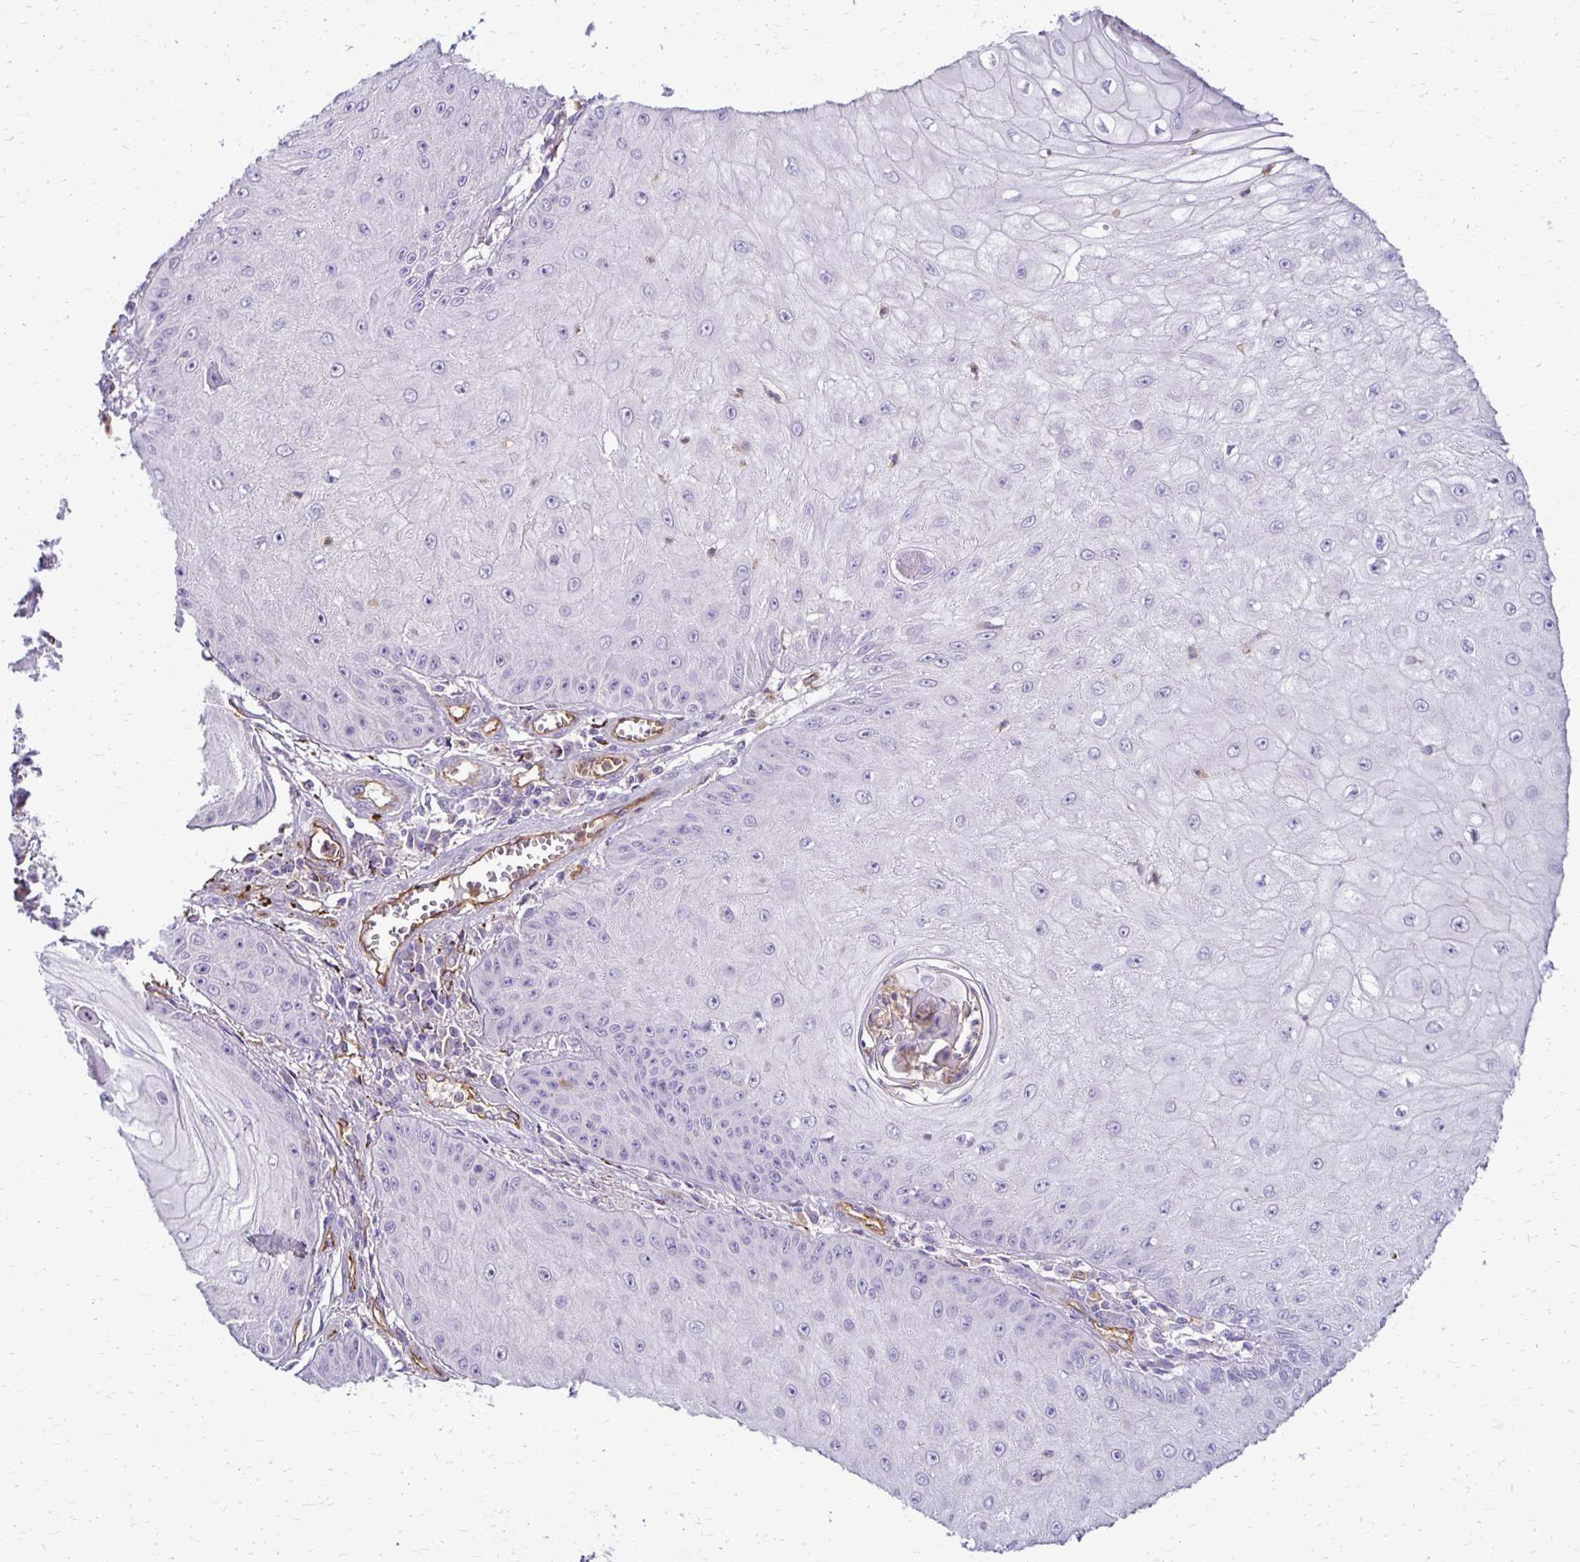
{"staining": {"intensity": "negative", "quantity": "none", "location": "none"}, "tissue": "skin cancer", "cell_type": "Tumor cells", "image_type": "cancer", "snomed": [{"axis": "morphology", "description": "Squamous cell carcinoma, NOS"}, {"axis": "topography", "description": "Skin"}], "caption": "Immunohistochemistry (IHC) of skin squamous cell carcinoma reveals no staining in tumor cells. The staining is performed using DAB (3,3'-diaminobenzidine) brown chromogen with nuclei counter-stained in using hematoxylin.", "gene": "TTYH1", "patient": {"sex": "male", "age": 70}}